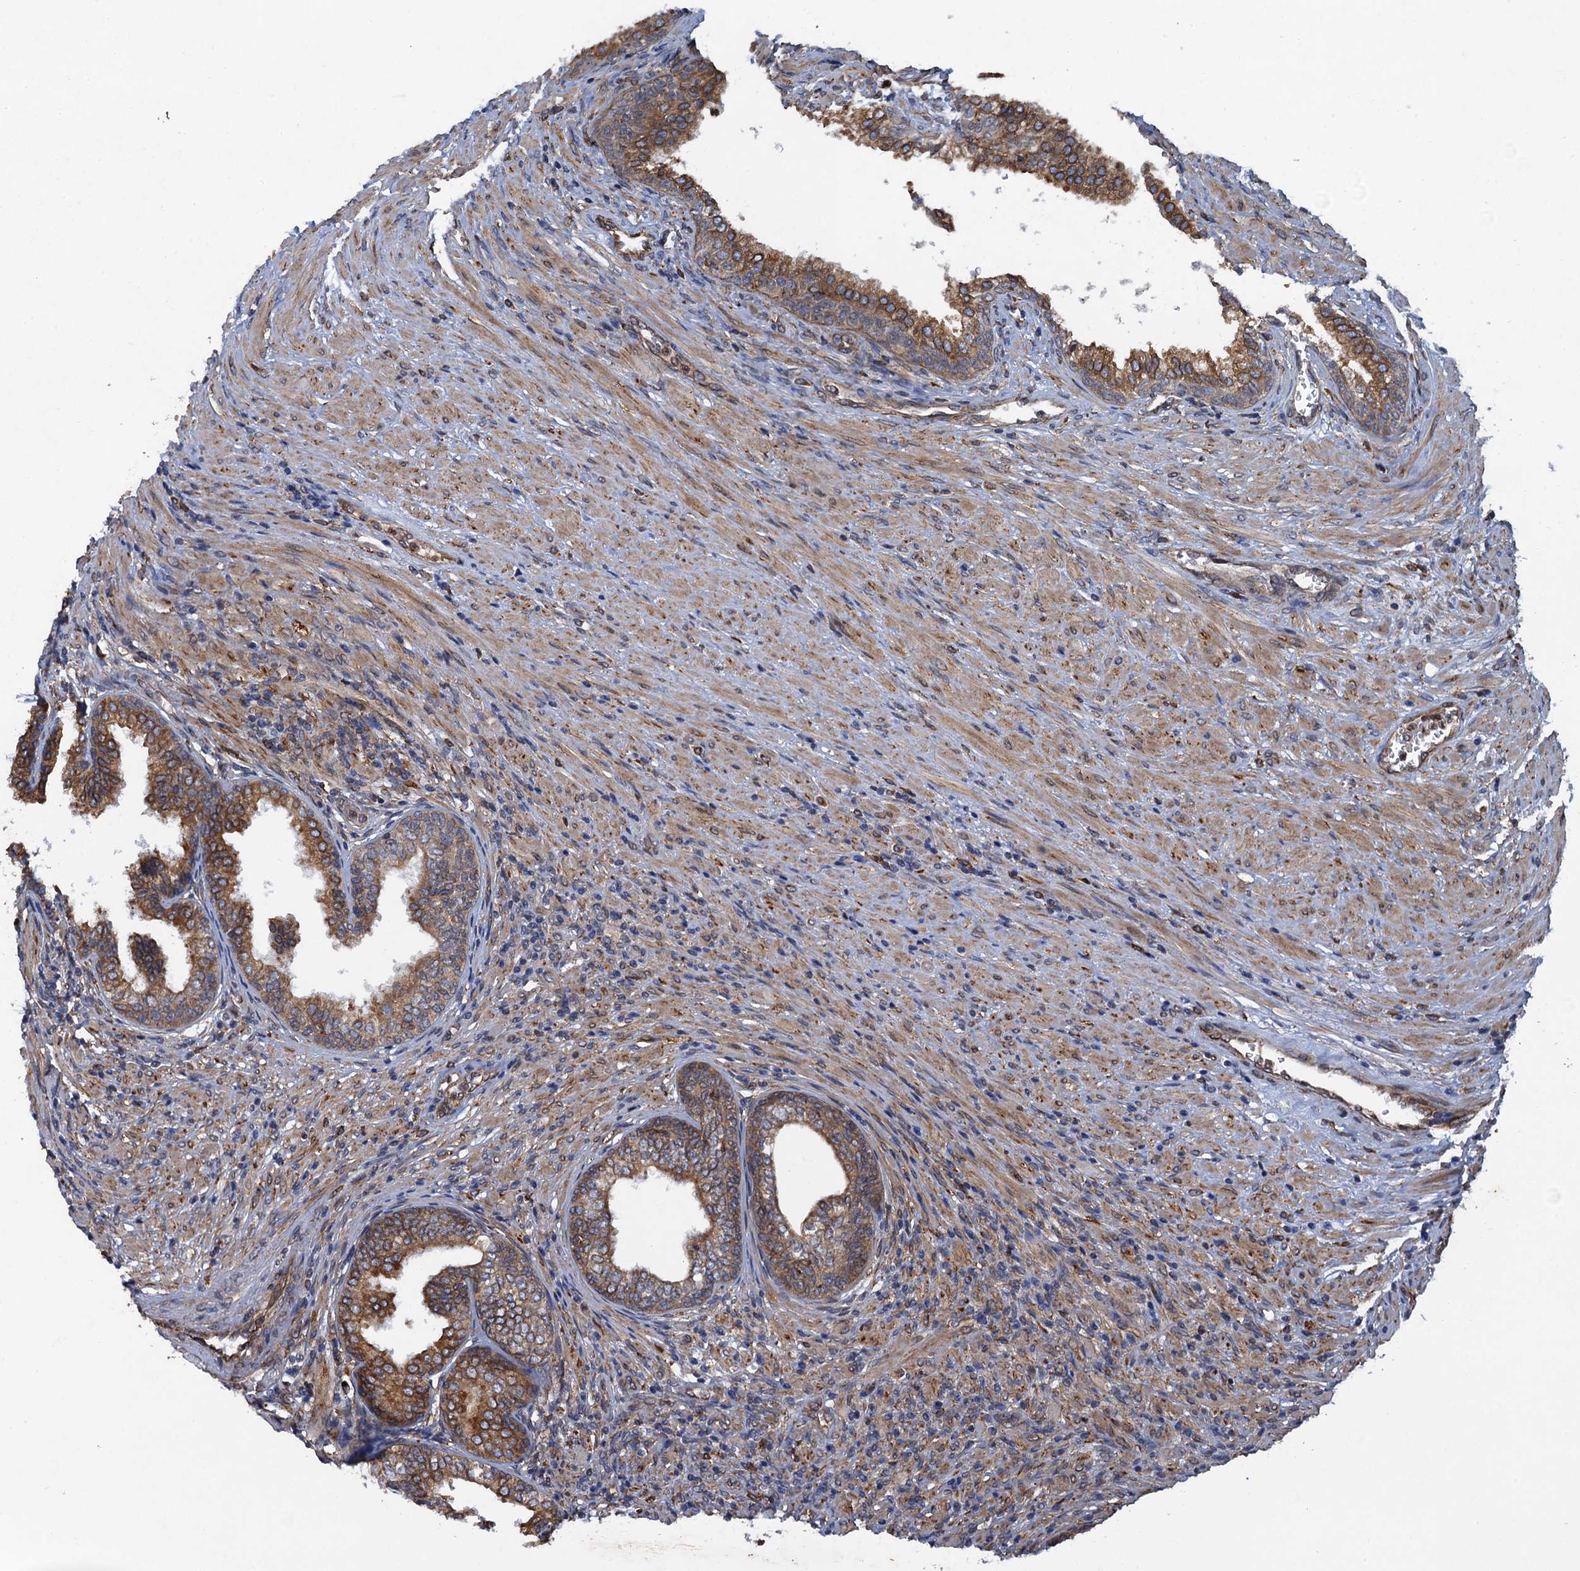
{"staining": {"intensity": "moderate", "quantity": ">75%", "location": "cytoplasmic/membranous"}, "tissue": "prostate", "cell_type": "Glandular cells", "image_type": "normal", "snomed": [{"axis": "morphology", "description": "Normal tissue, NOS"}, {"axis": "topography", "description": "Prostate"}], "caption": "A brown stain shows moderate cytoplasmic/membranous positivity of a protein in glandular cells of unremarkable human prostate.", "gene": "ARMC5", "patient": {"sex": "male", "age": 76}}